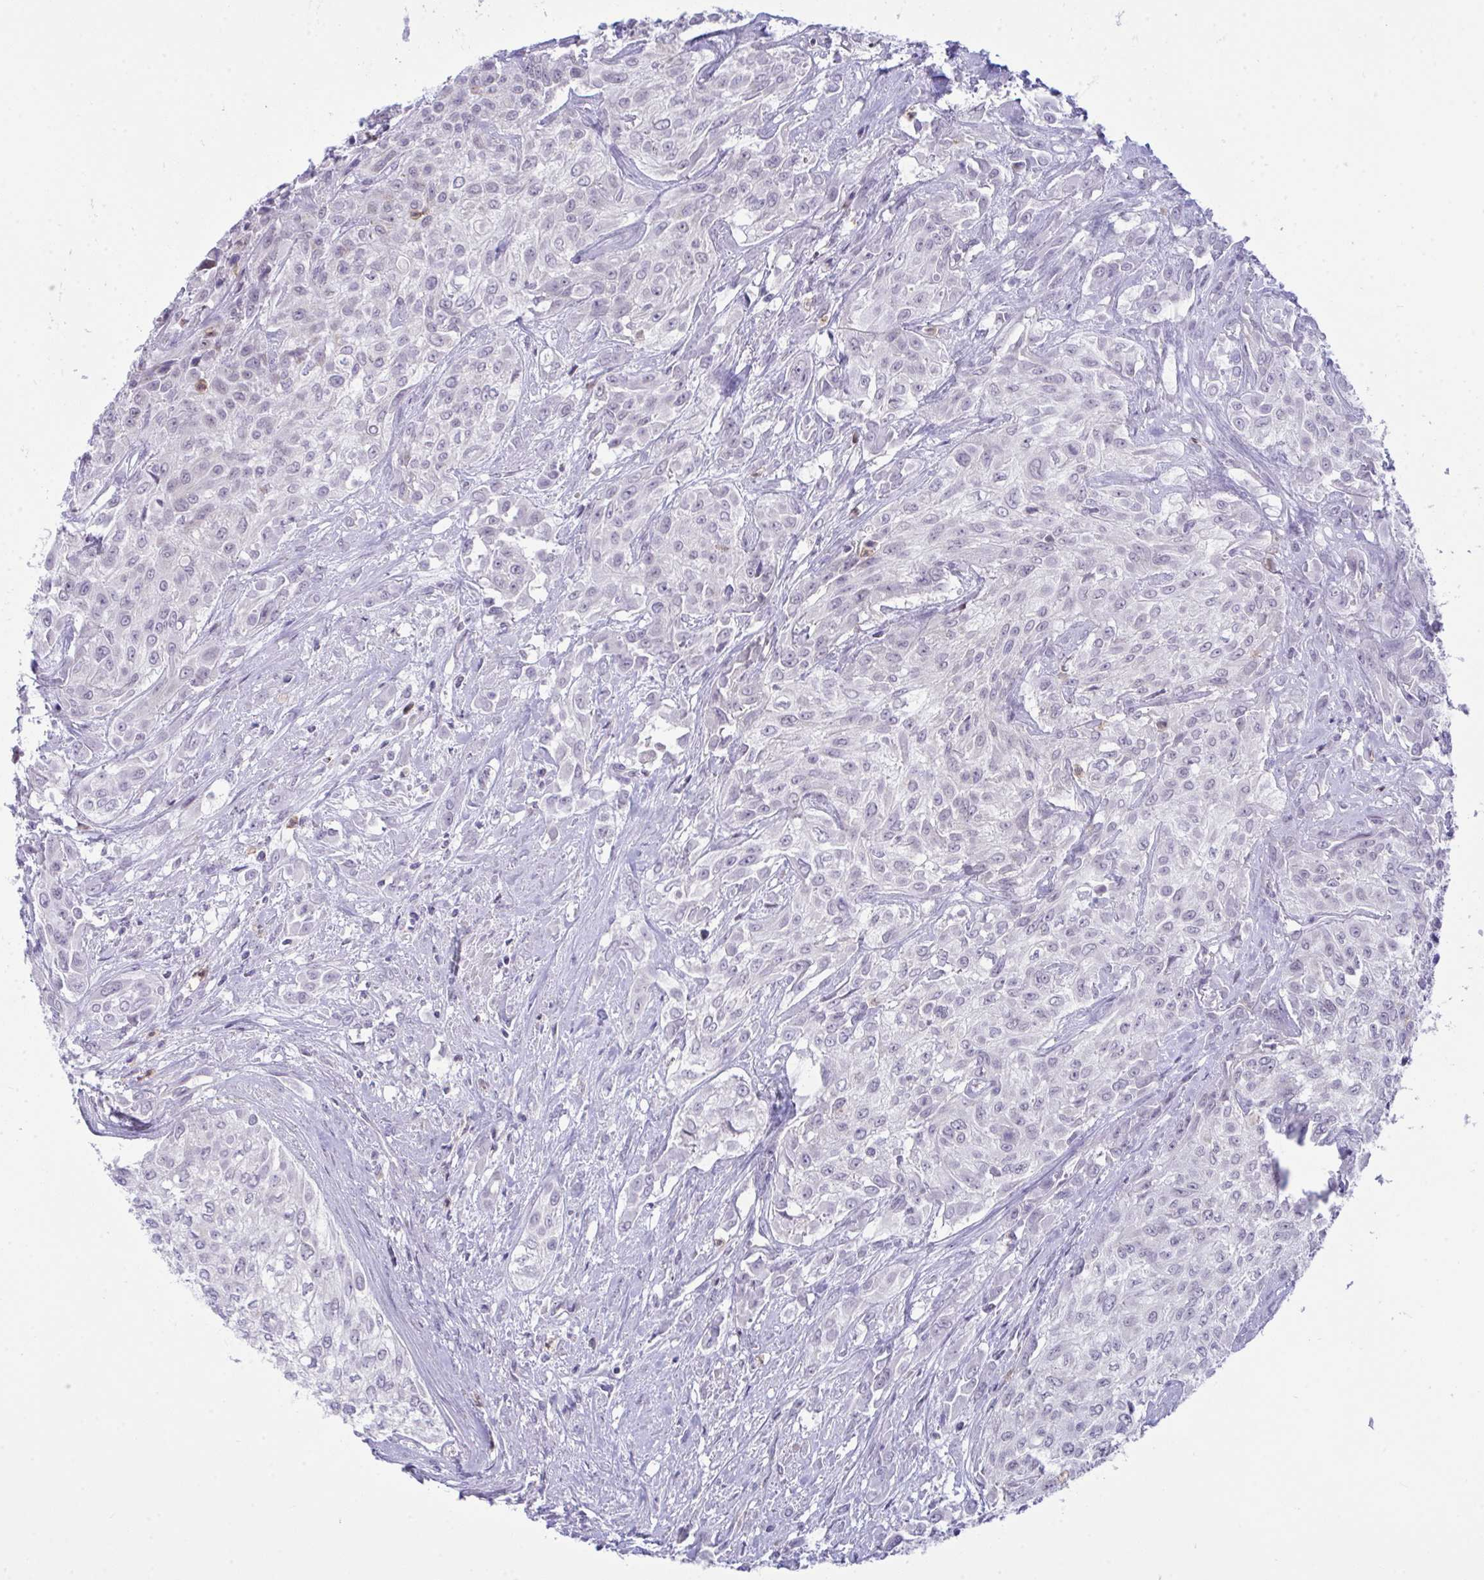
{"staining": {"intensity": "negative", "quantity": "none", "location": "none"}, "tissue": "urothelial cancer", "cell_type": "Tumor cells", "image_type": "cancer", "snomed": [{"axis": "morphology", "description": "Urothelial carcinoma, High grade"}, {"axis": "topography", "description": "Urinary bladder"}], "caption": "High-grade urothelial carcinoma was stained to show a protein in brown. There is no significant staining in tumor cells.", "gene": "PLA2G12B", "patient": {"sex": "male", "age": 57}}